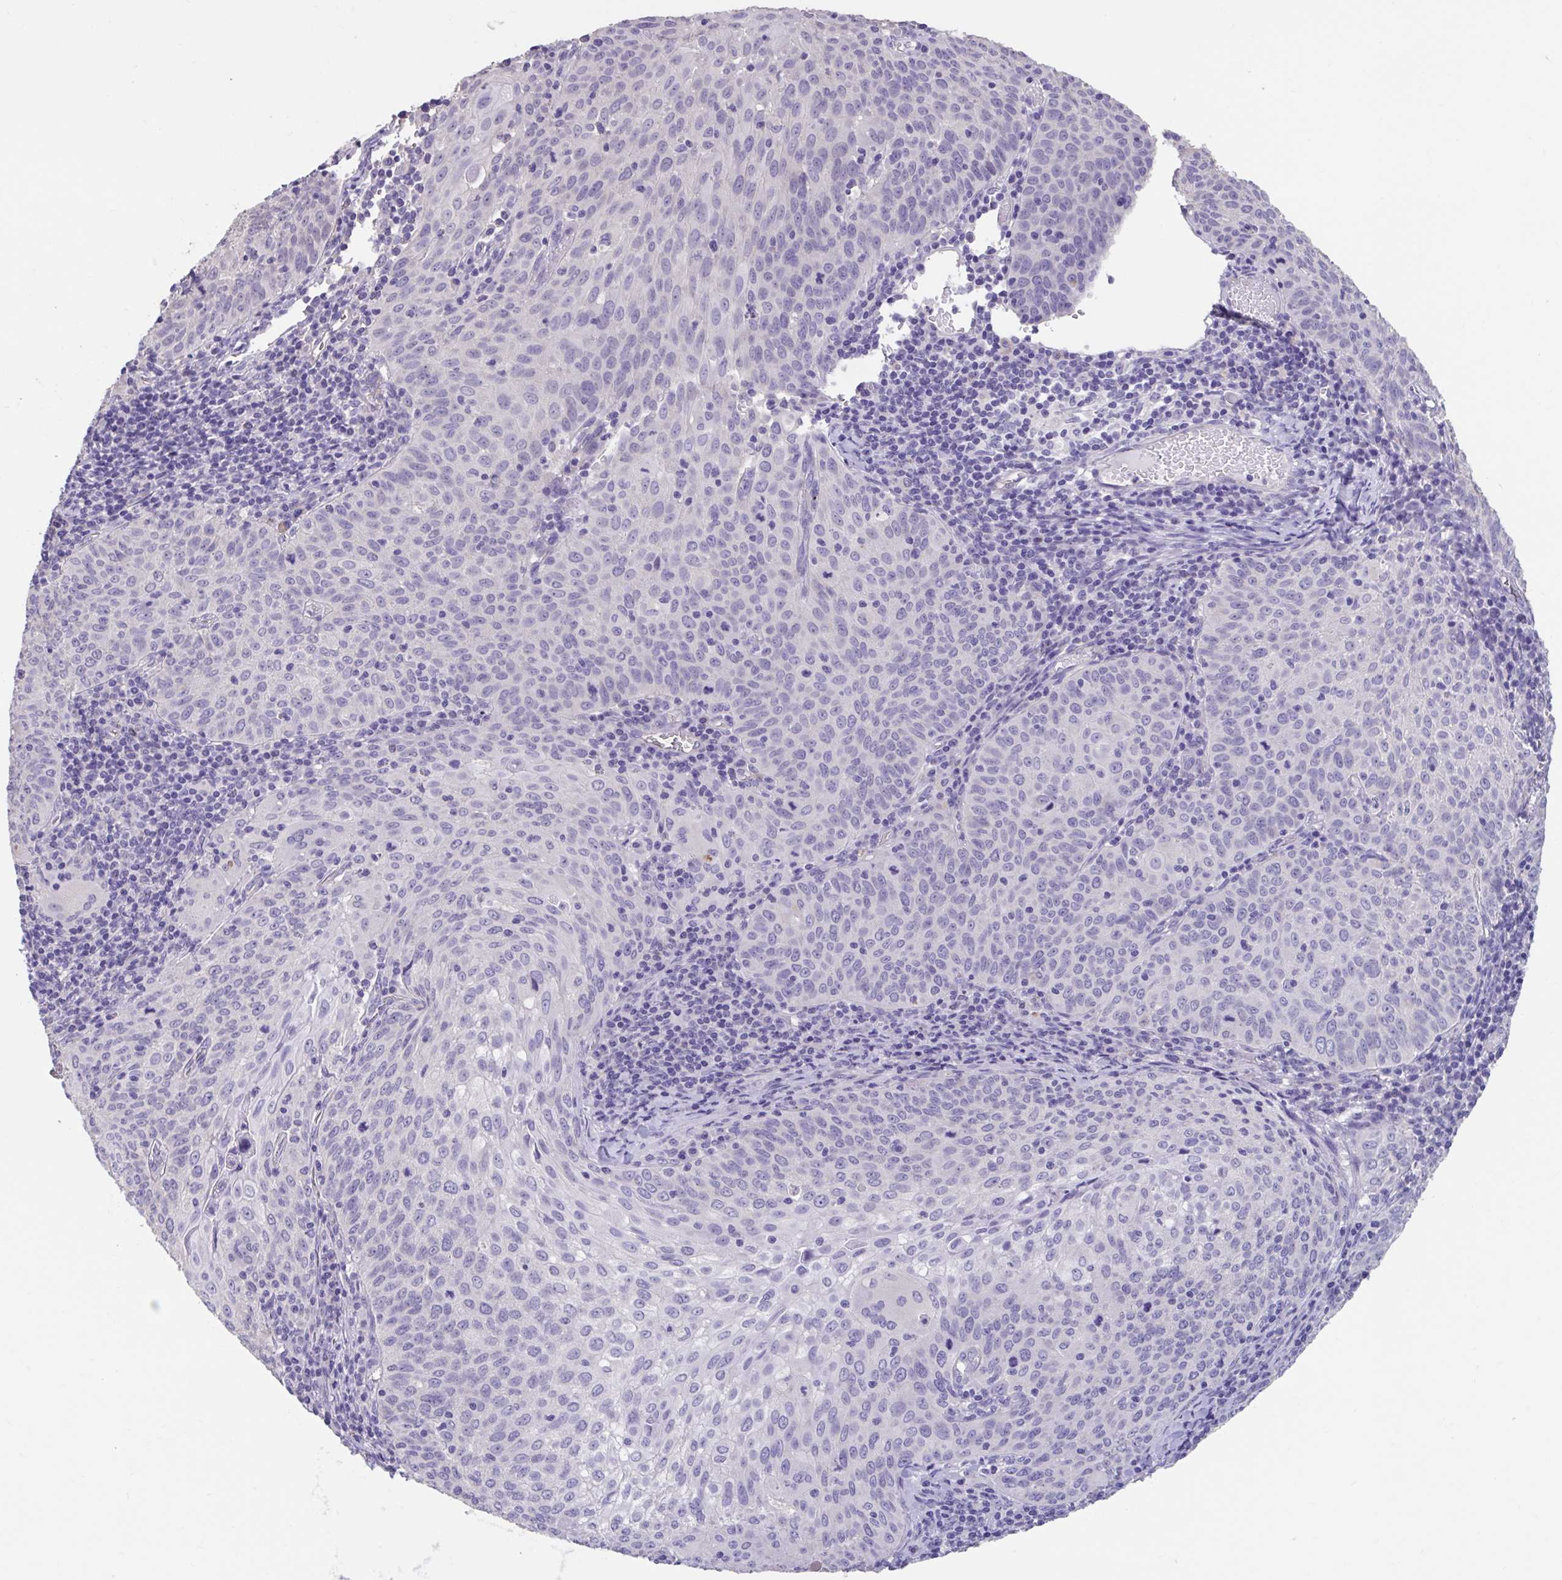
{"staining": {"intensity": "negative", "quantity": "none", "location": "none"}, "tissue": "cervical cancer", "cell_type": "Tumor cells", "image_type": "cancer", "snomed": [{"axis": "morphology", "description": "Squamous cell carcinoma, NOS"}, {"axis": "topography", "description": "Cervix"}], "caption": "This is an IHC photomicrograph of human squamous cell carcinoma (cervical). There is no positivity in tumor cells.", "gene": "GPR162", "patient": {"sex": "female", "age": 65}}